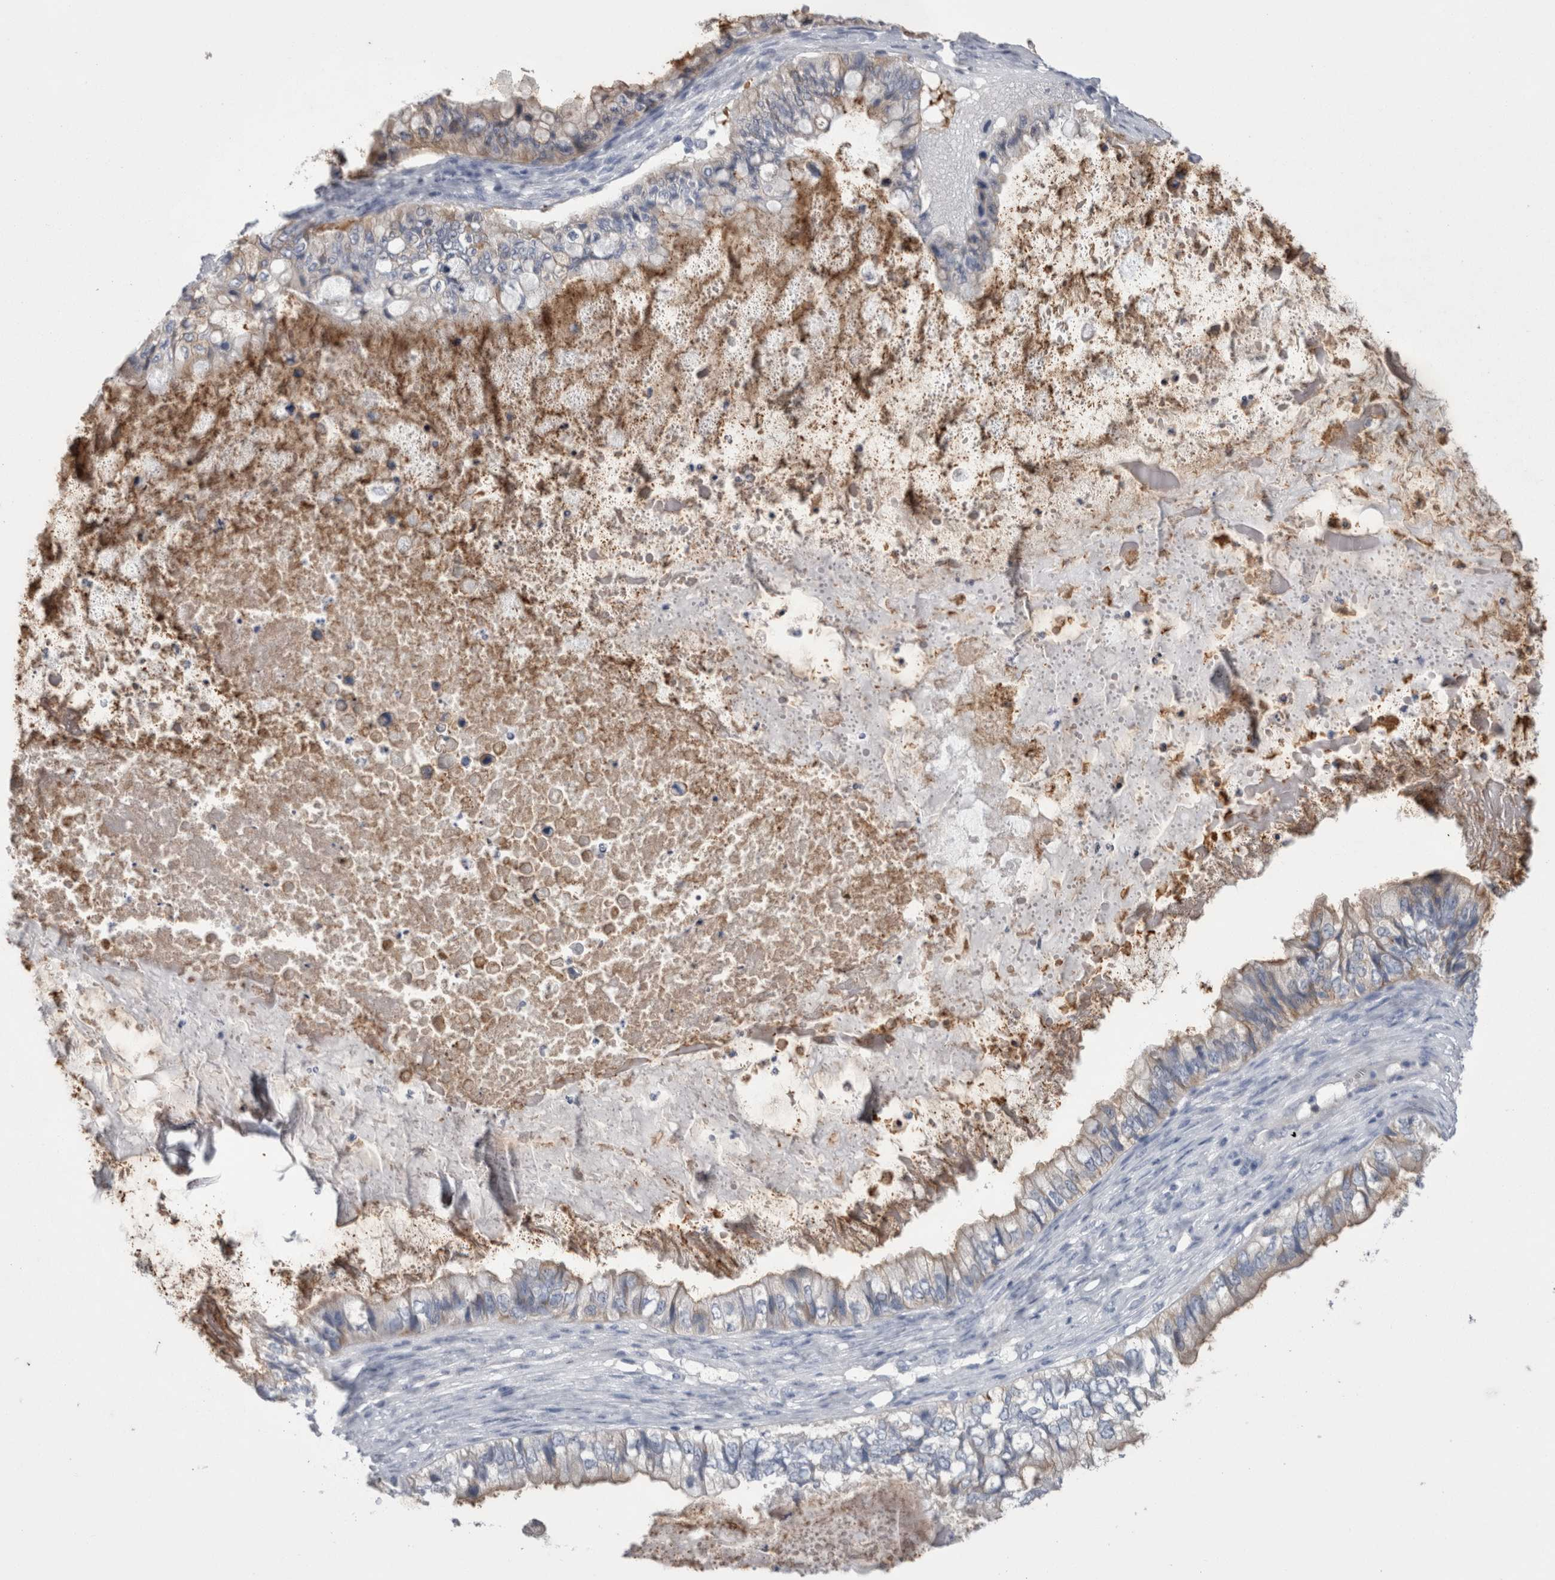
{"staining": {"intensity": "weak", "quantity": "<25%", "location": "cytoplasmic/membranous"}, "tissue": "ovarian cancer", "cell_type": "Tumor cells", "image_type": "cancer", "snomed": [{"axis": "morphology", "description": "Cystadenocarcinoma, mucinous, NOS"}, {"axis": "topography", "description": "Ovary"}], "caption": "This is a photomicrograph of immunohistochemistry staining of ovarian cancer (mucinous cystadenocarcinoma), which shows no expression in tumor cells.", "gene": "DCTN6", "patient": {"sex": "female", "age": 80}}